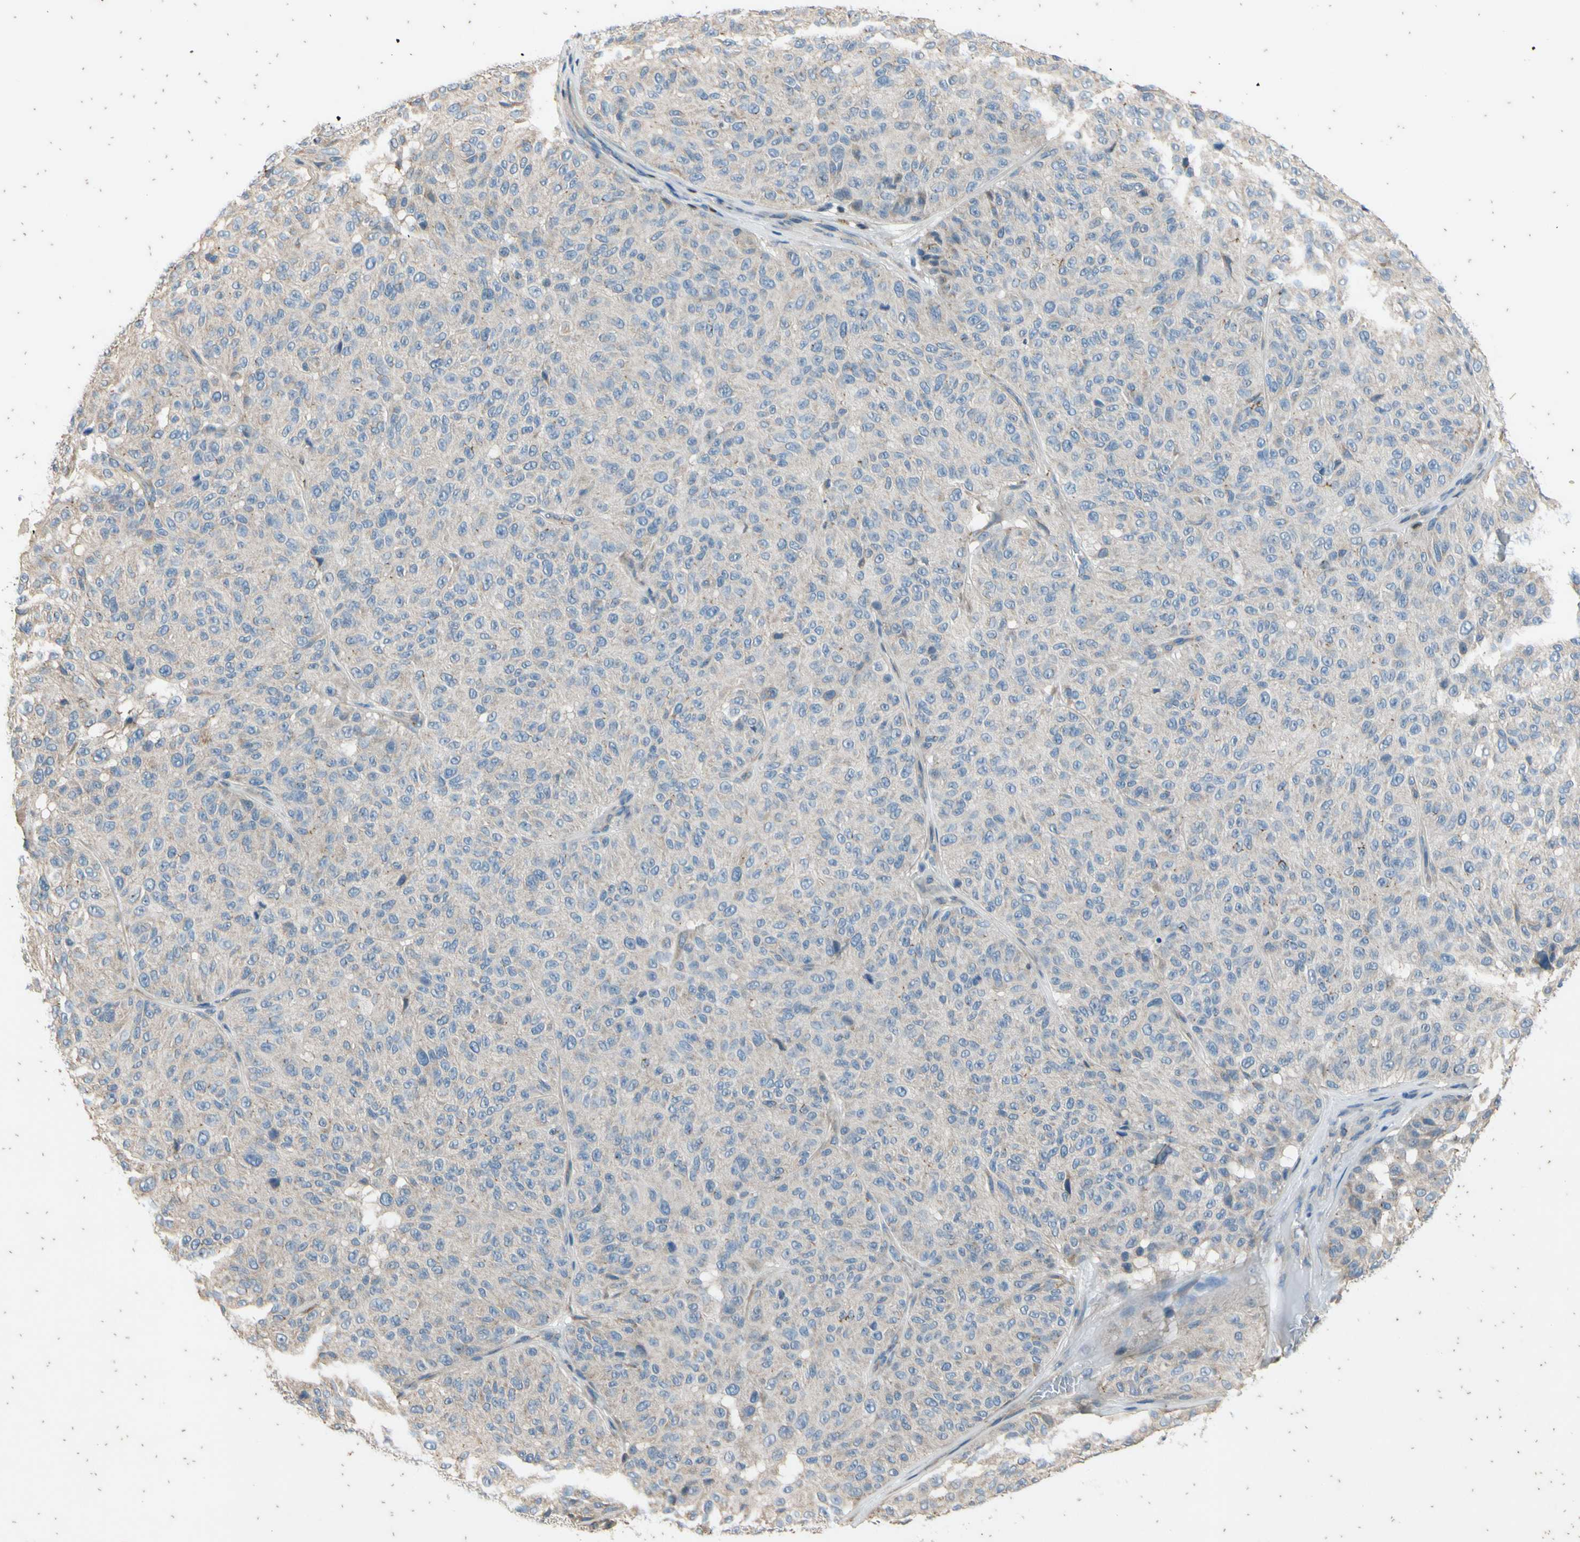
{"staining": {"intensity": "negative", "quantity": "none", "location": "none"}, "tissue": "melanoma", "cell_type": "Tumor cells", "image_type": "cancer", "snomed": [{"axis": "morphology", "description": "Malignant melanoma, NOS"}, {"axis": "topography", "description": "Skin"}], "caption": "Immunohistochemistry (IHC) image of human melanoma stained for a protein (brown), which shows no positivity in tumor cells.", "gene": "TBX21", "patient": {"sex": "female", "age": 46}}